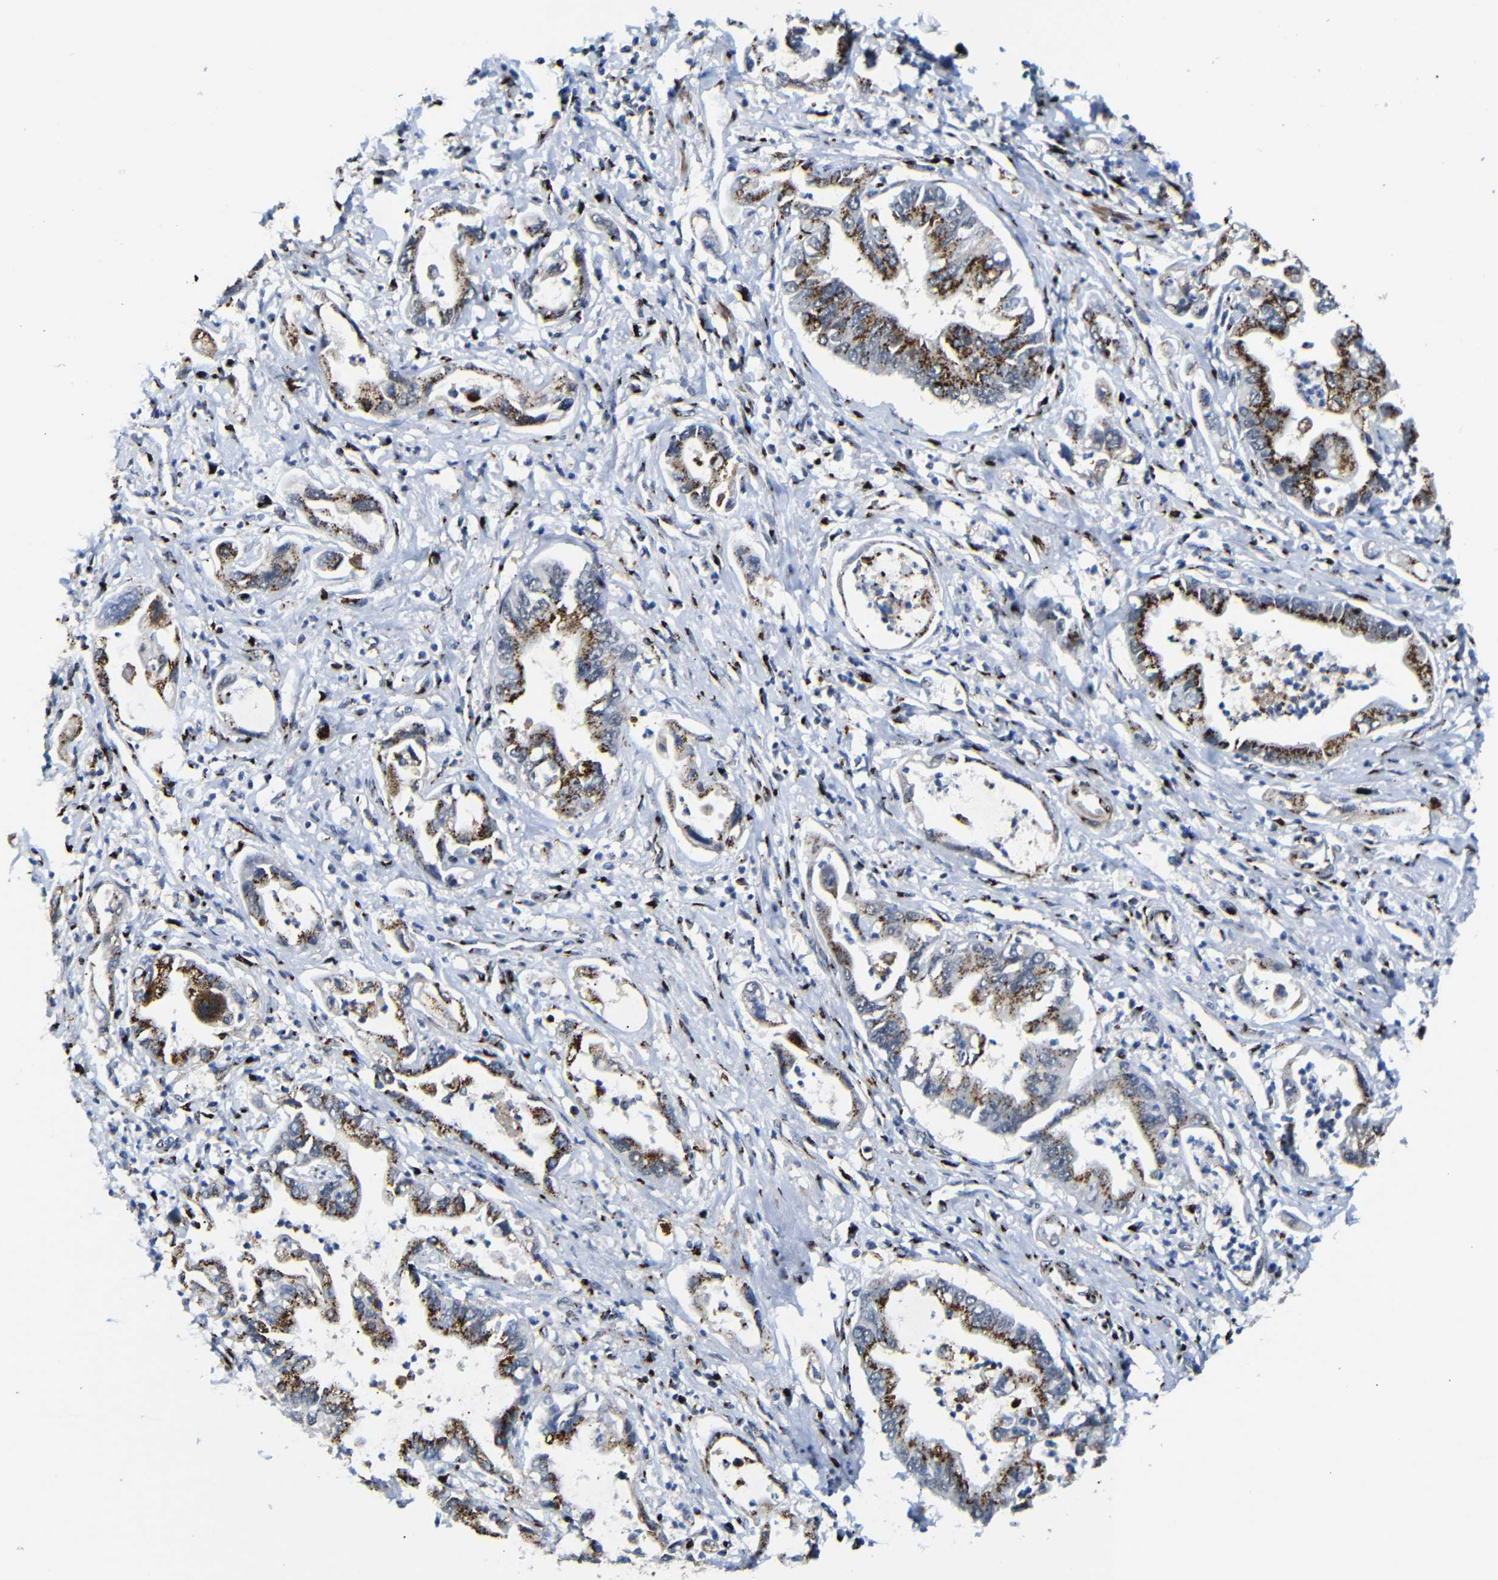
{"staining": {"intensity": "strong", "quantity": ">75%", "location": "cytoplasmic/membranous"}, "tissue": "pancreatic cancer", "cell_type": "Tumor cells", "image_type": "cancer", "snomed": [{"axis": "morphology", "description": "Adenocarcinoma, NOS"}, {"axis": "topography", "description": "Pancreas"}], "caption": "Tumor cells demonstrate high levels of strong cytoplasmic/membranous positivity in about >75% of cells in human pancreatic cancer.", "gene": "TGOLN2", "patient": {"sex": "male", "age": 56}}